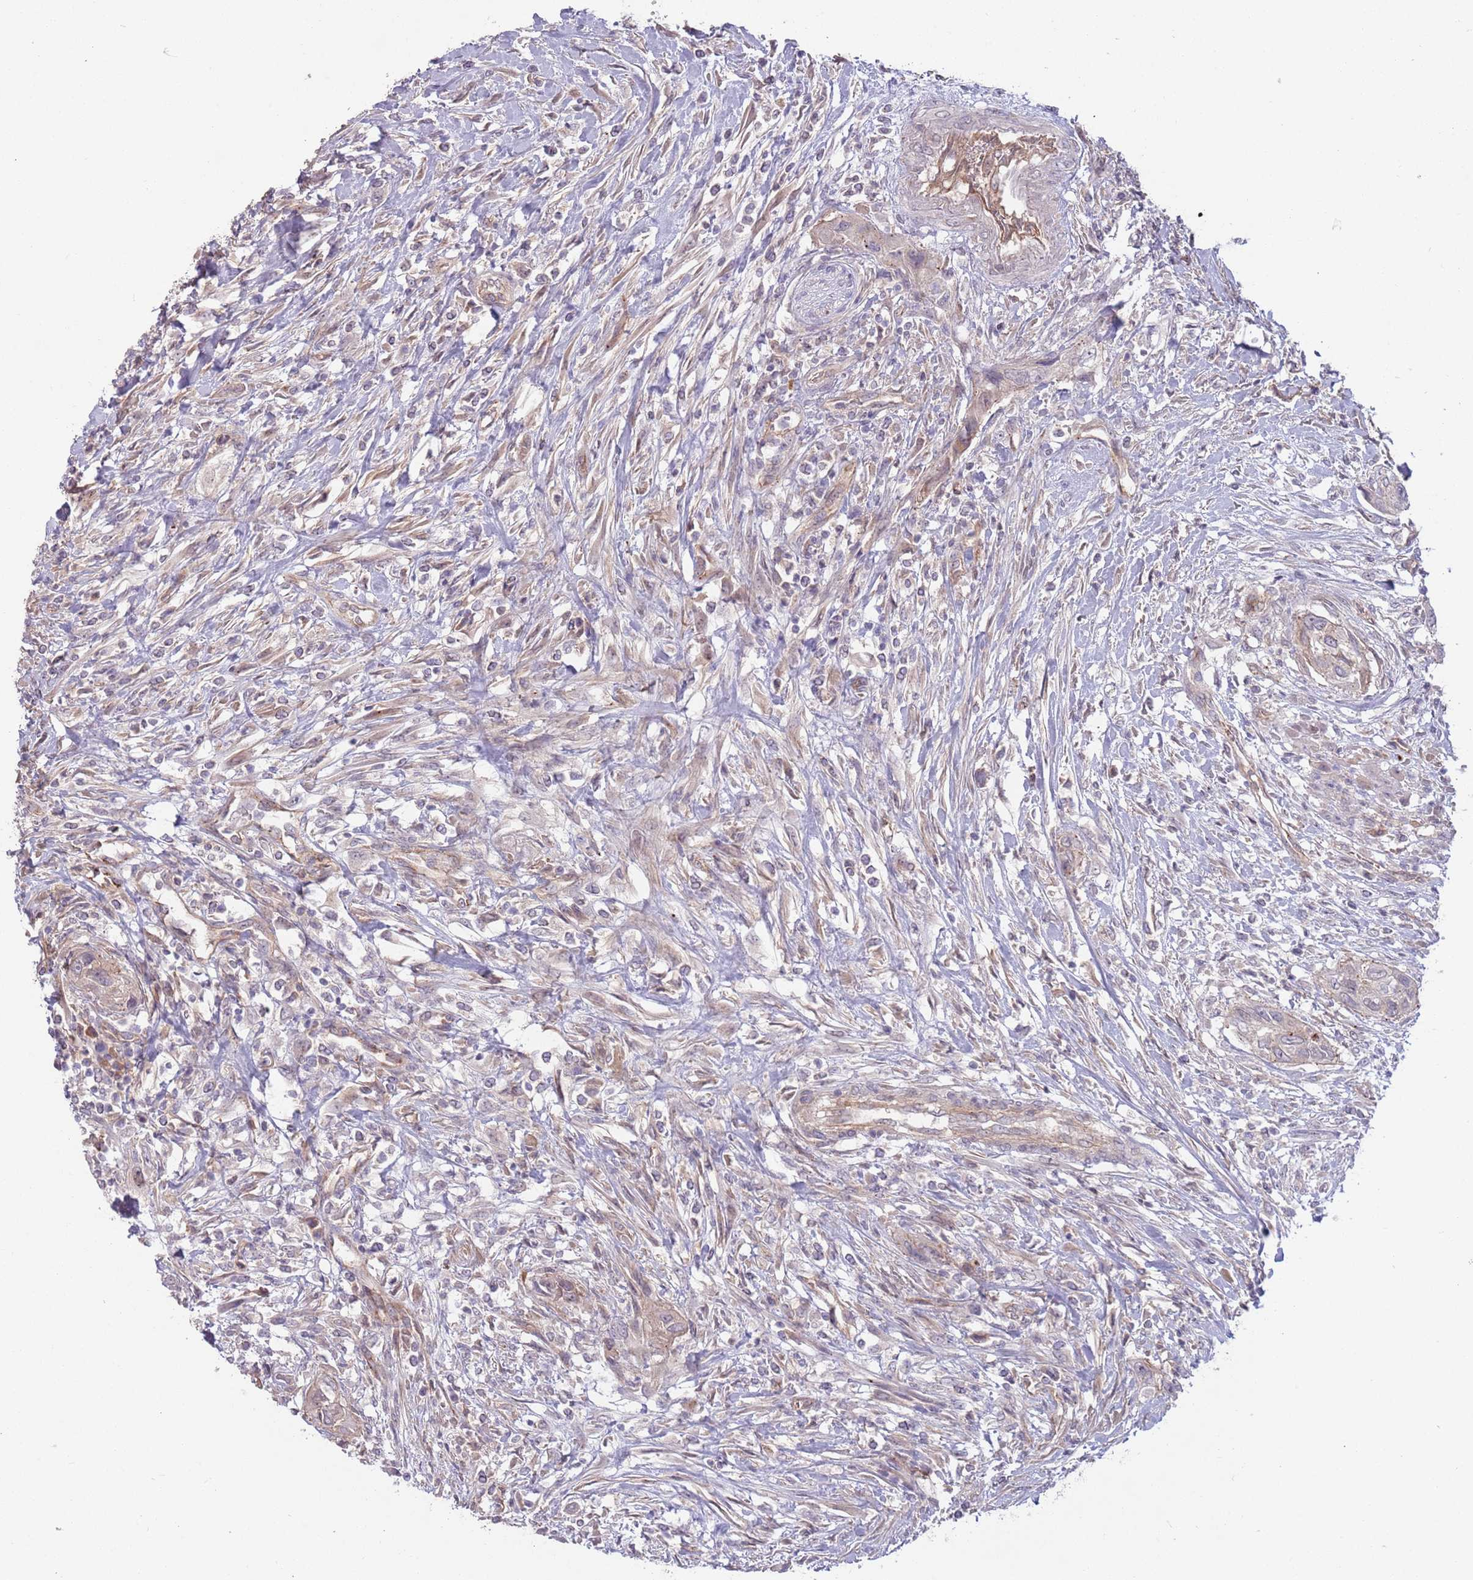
{"staining": {"intensity": "negative", "quantity": "none", "location": "none"}, "tissue": "urothelial cancer", "cell_type": "Tumor cells", "image_type": "cancer", "snomed": [{"axis": "morphology", "description": "Urothelial carcinoma, High grade"}, {"axis": "topography", "description": "Urinary bladder"}], "caption": "Immunohistochemical staining of urothelial cancer demonstrates no significant staining in tumor cells. (DAB immunohistochemistry (IHC) visualized using brightfield microscopy, high magnification).", "gene": "SAV1", "patient": {"sex": "female", "age": 60}}